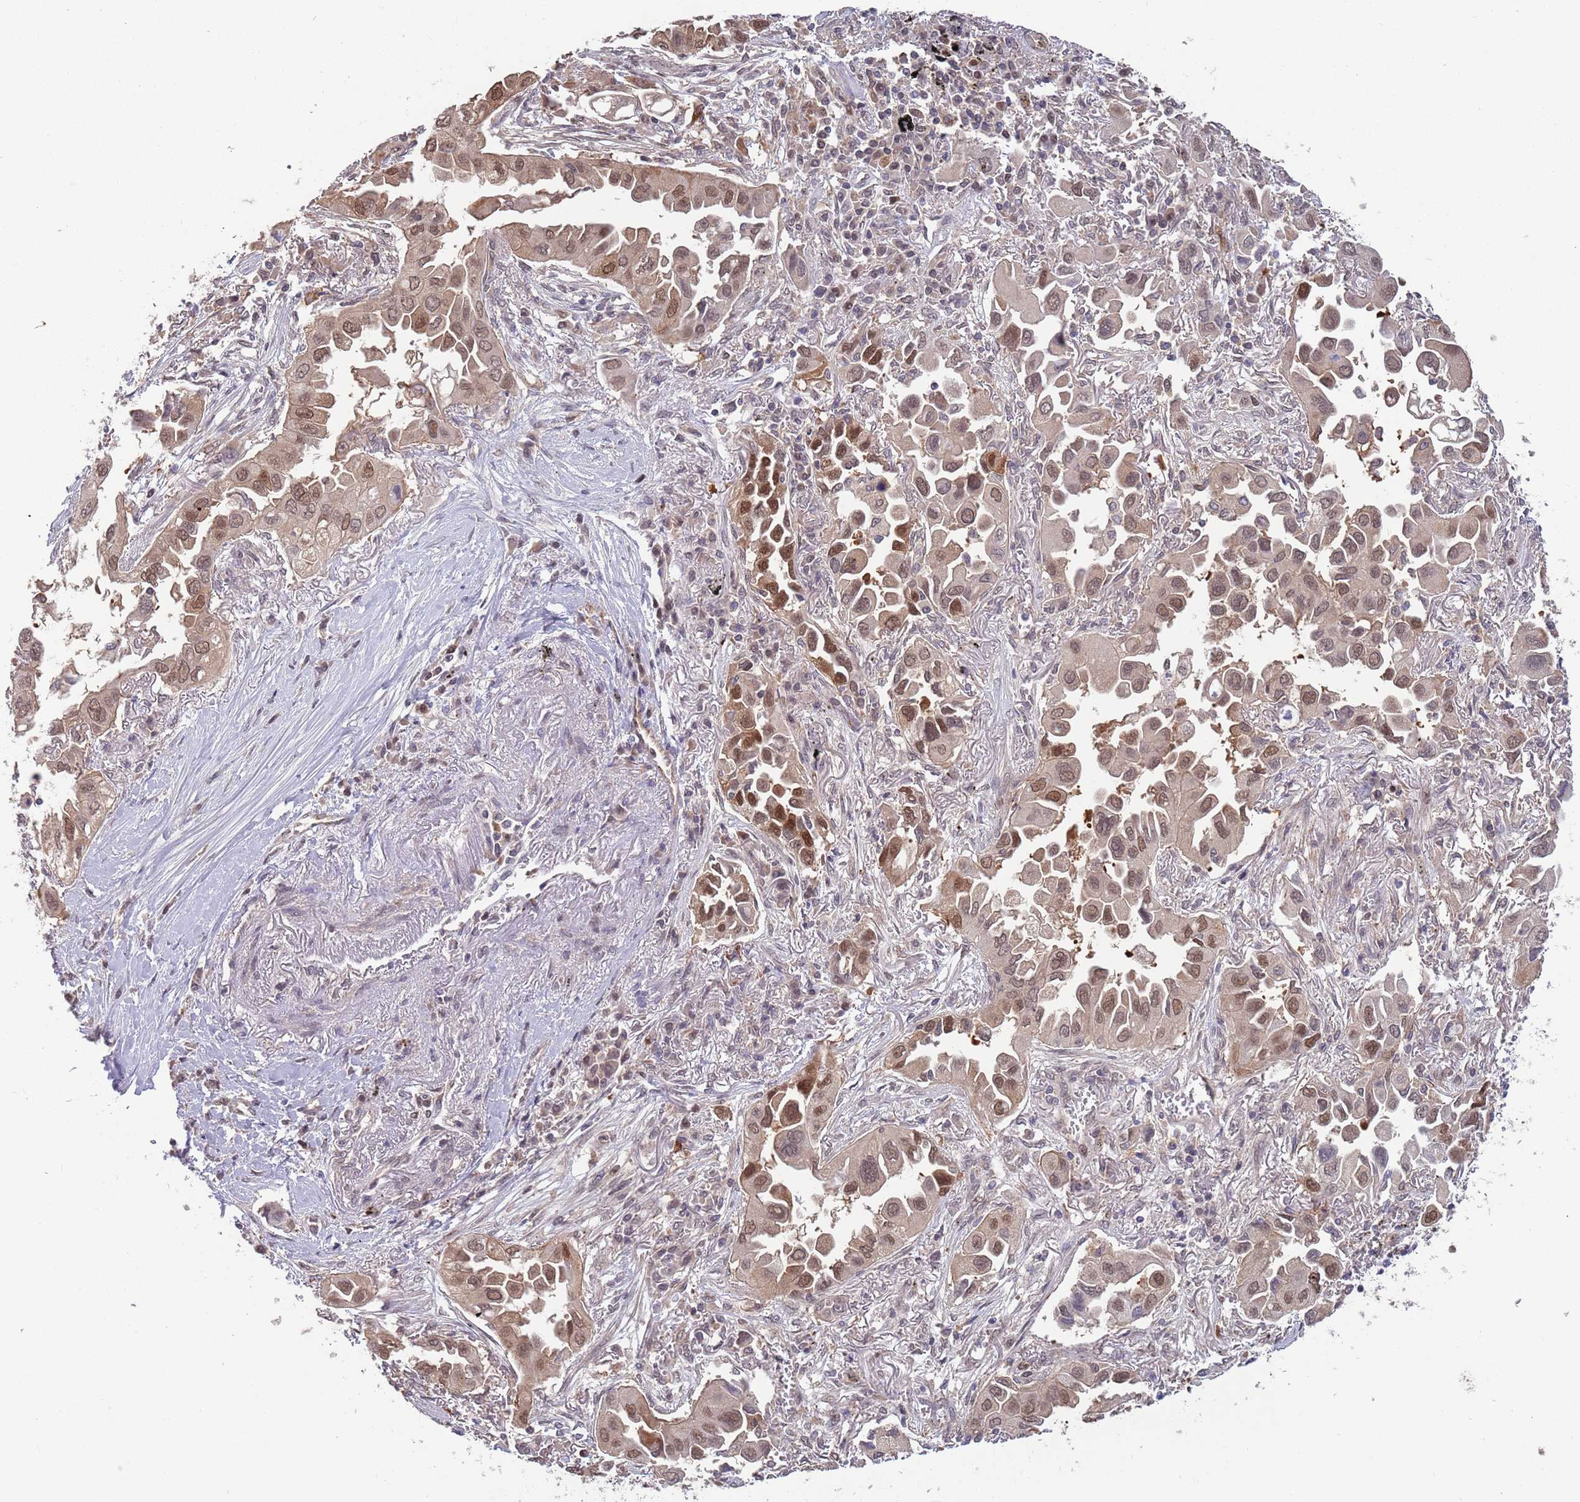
{"staining": {"intensity": "moderate", "quantity": "25%-75%", "location": "nuclear"}, "tissue": "lung cancer", "cell_type": "Tumor cells", "image_type": "cancer", "snomed": [{"axis": "morphology", "description": "Adenocarcinoma, NOS"}, {"axis": "topography", "description": "Lung"}], "caption": "Adenocarcinoma (lung) tissue shows moderate nuclear expression in approximately 25%-75% of tumor cells", "gene": "SALL1", "patient": {"sex": "female", "age": 76}}